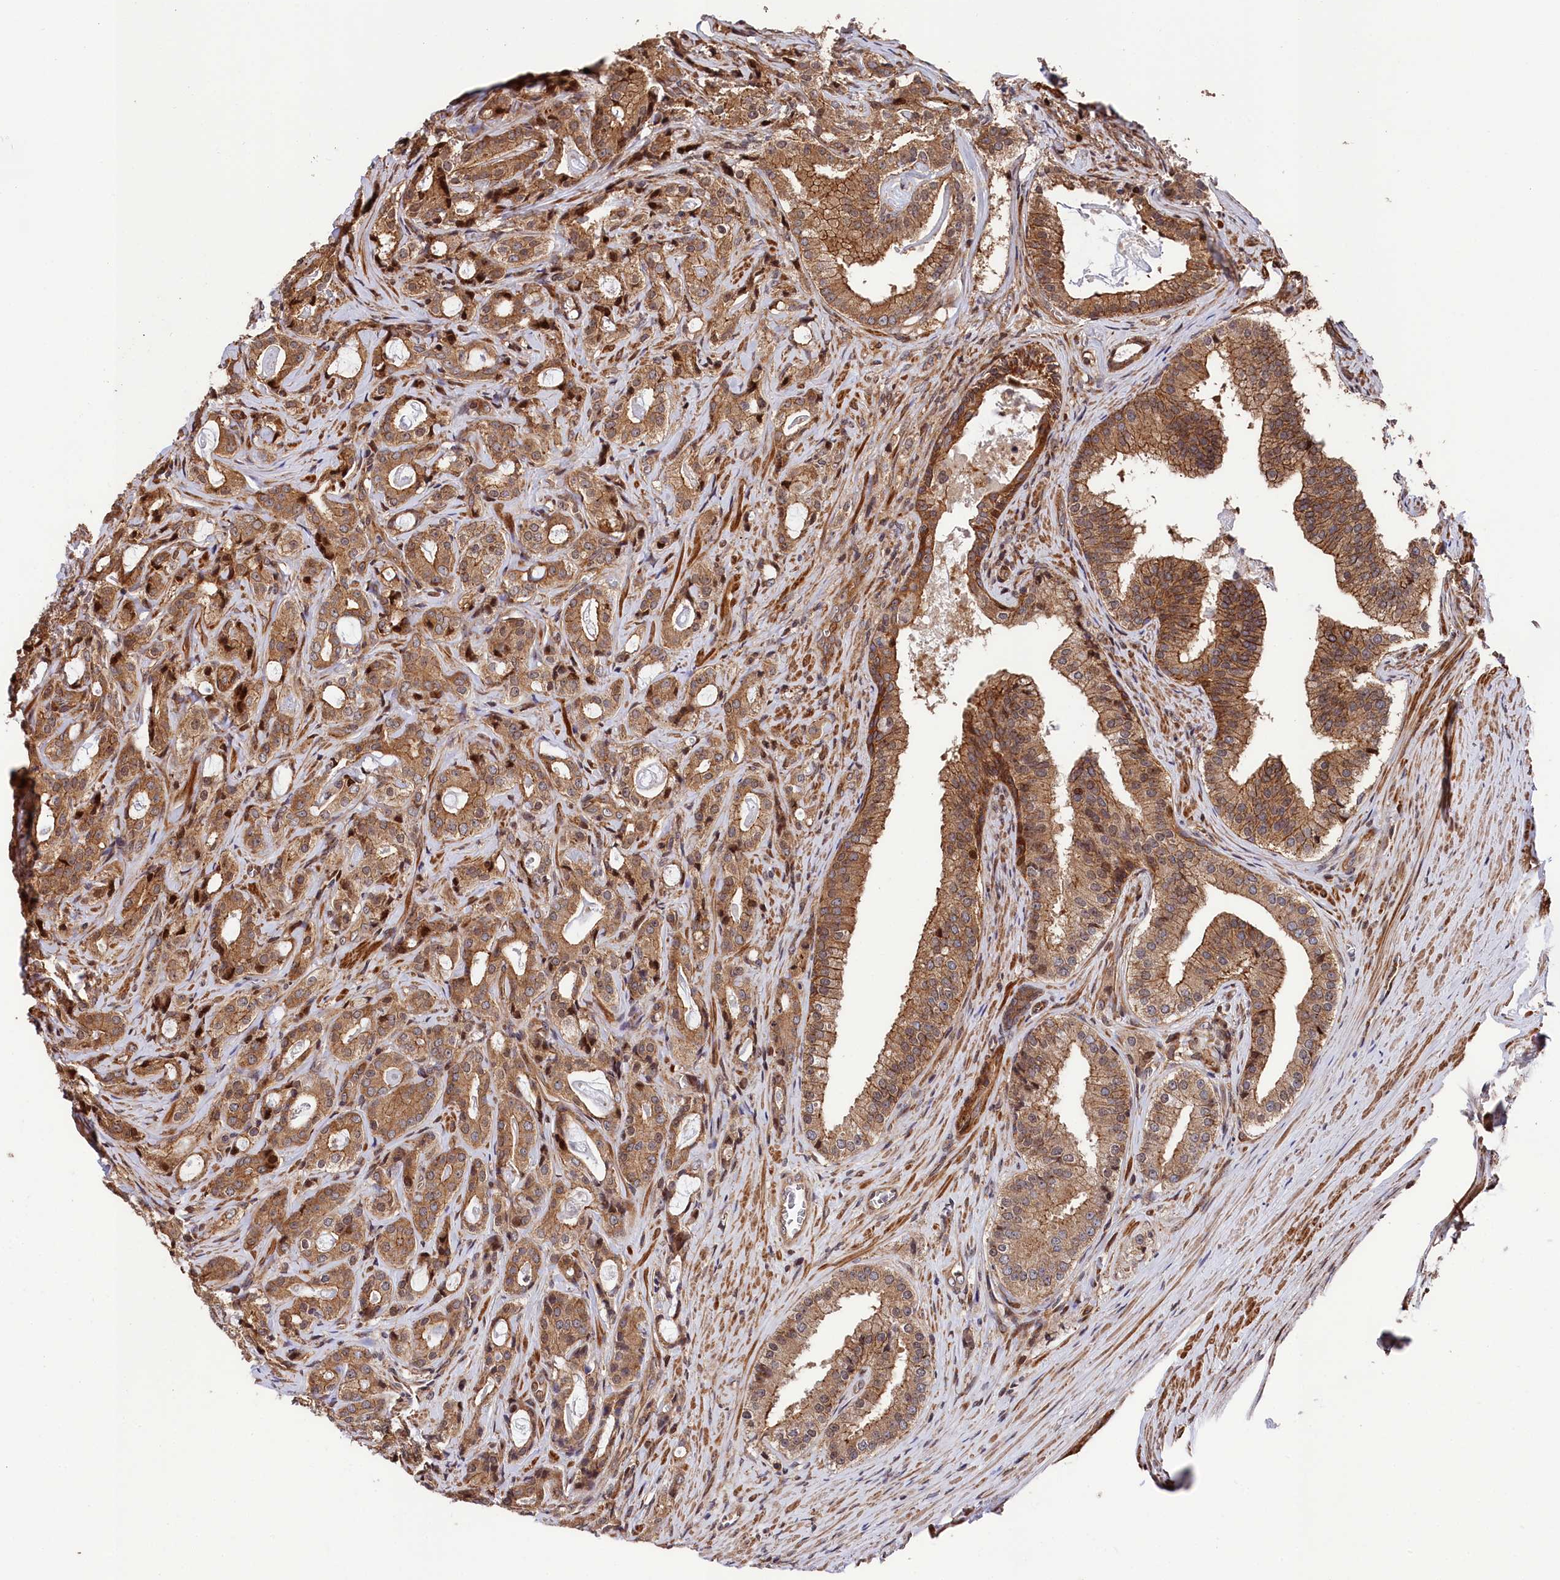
{"staining": {"intensity": "moderate", "quantity": ">75%", "location": "cytoplasmic/membranous"}, "tissue": "prostate cancer", "cell_type": "Tumor cells", "image_type": "cancer", "snomed": [{"axis": "morphology", "description": "Adenocarcinoma, High grade"}, {"axis": "topography", "description": "Prostate"}], "caption": "Human prostate cancer (adenocarcinoma (high-grade)) stained with a protein marker displays moderate staining in tumor cells.", "gene": "TNKS1BP1", "patient": {"sex": "male", "age": 63}}